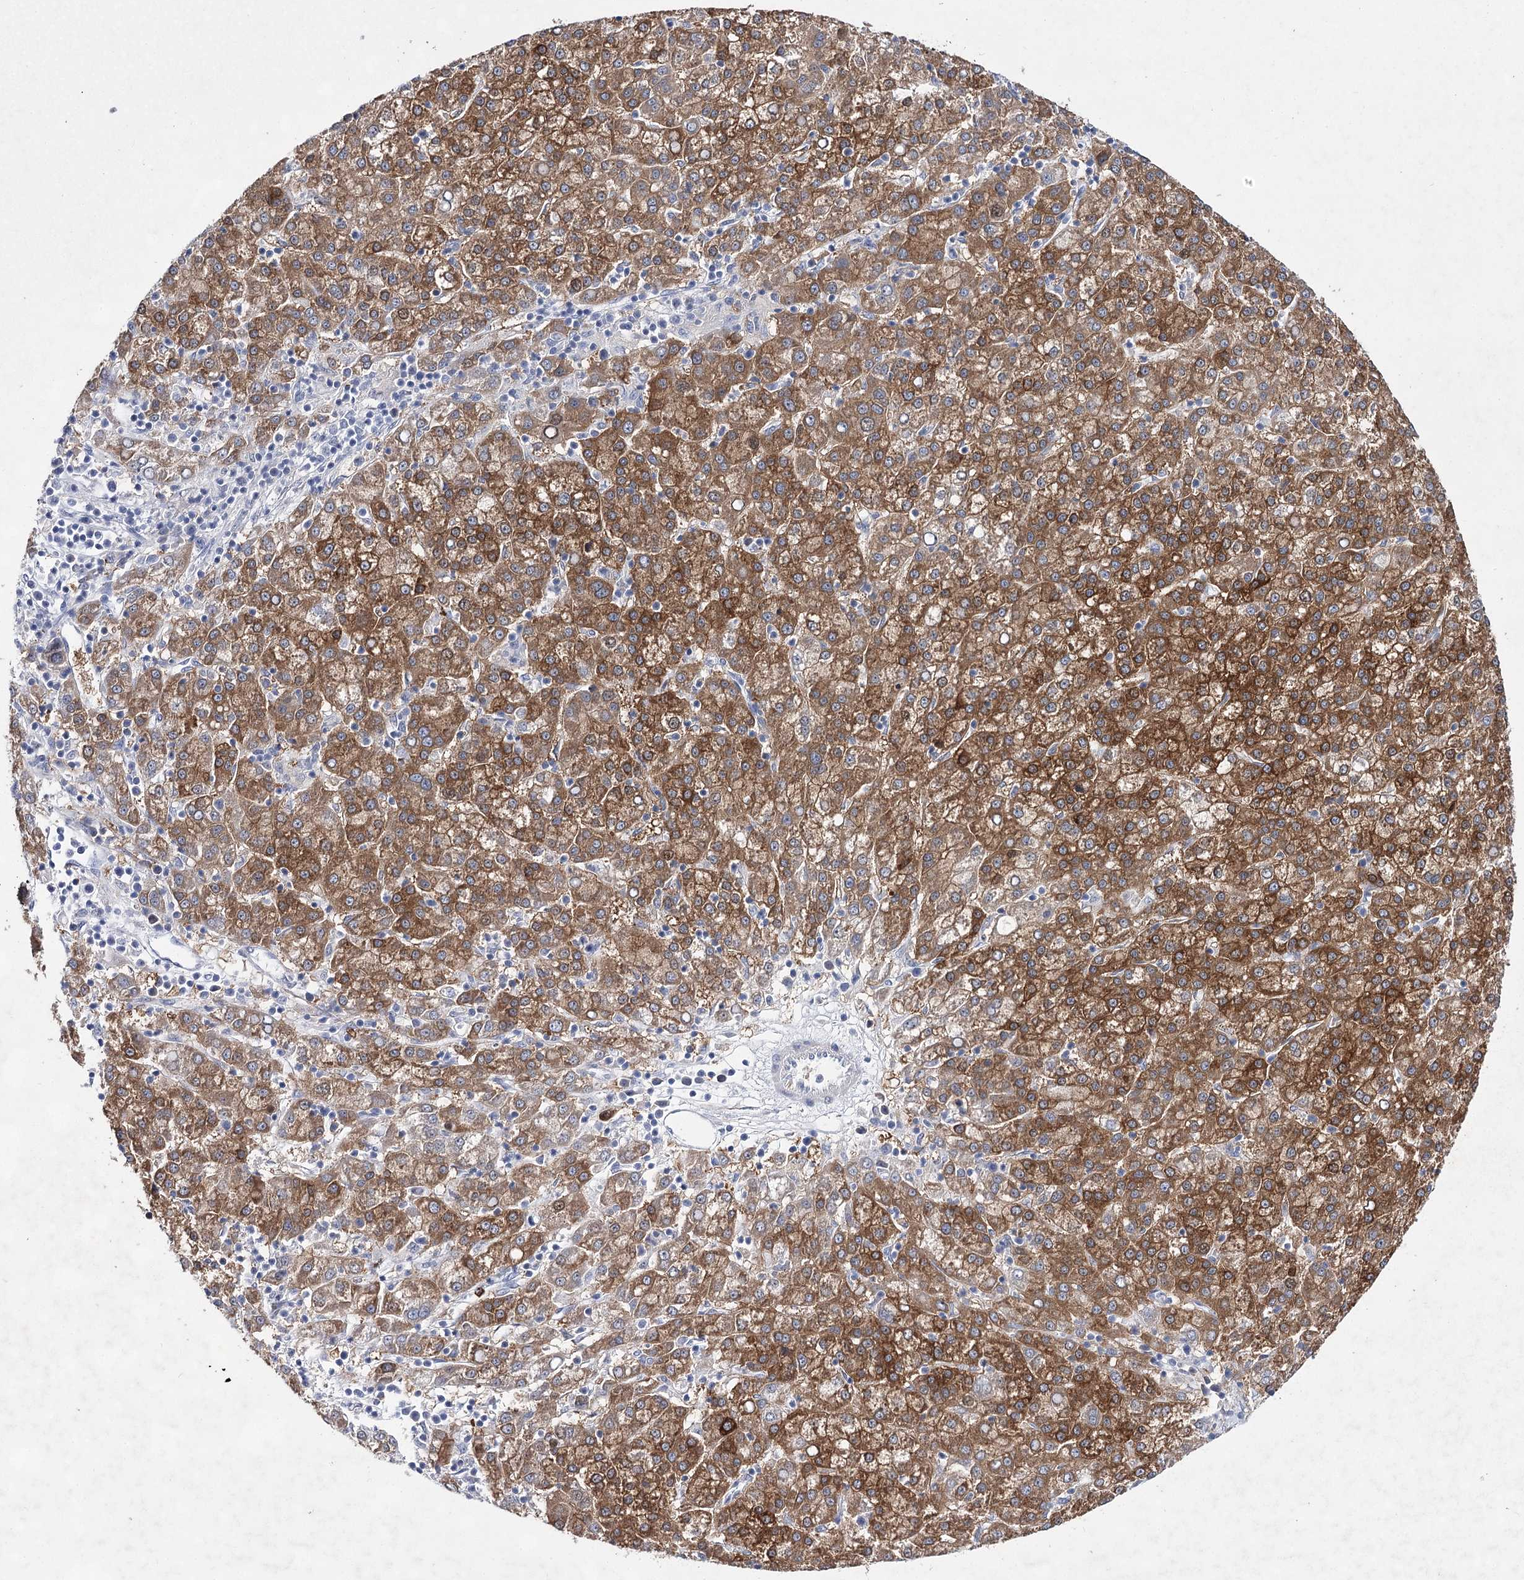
{"staining": {"intensity": "strong", "quantity": ">75%", "location": "cytoplasmic/membranous"}, "tissue": "liver cancer", "cell_type": "Tumor cells", "image_type": "cancer", "snomed": [{"axis": "morphology", "description": "Carcinoma, Hepatocellular, NOS"}, {"axis": "topography", "description": "Liver"}], "caption": "A high amount of strong cytoplasmic/membranous expression is present in about >75% of tumor cells in liver cancer tissue.", "gene": "UGDH", "patient": {"sex": "female", "age": 58}}